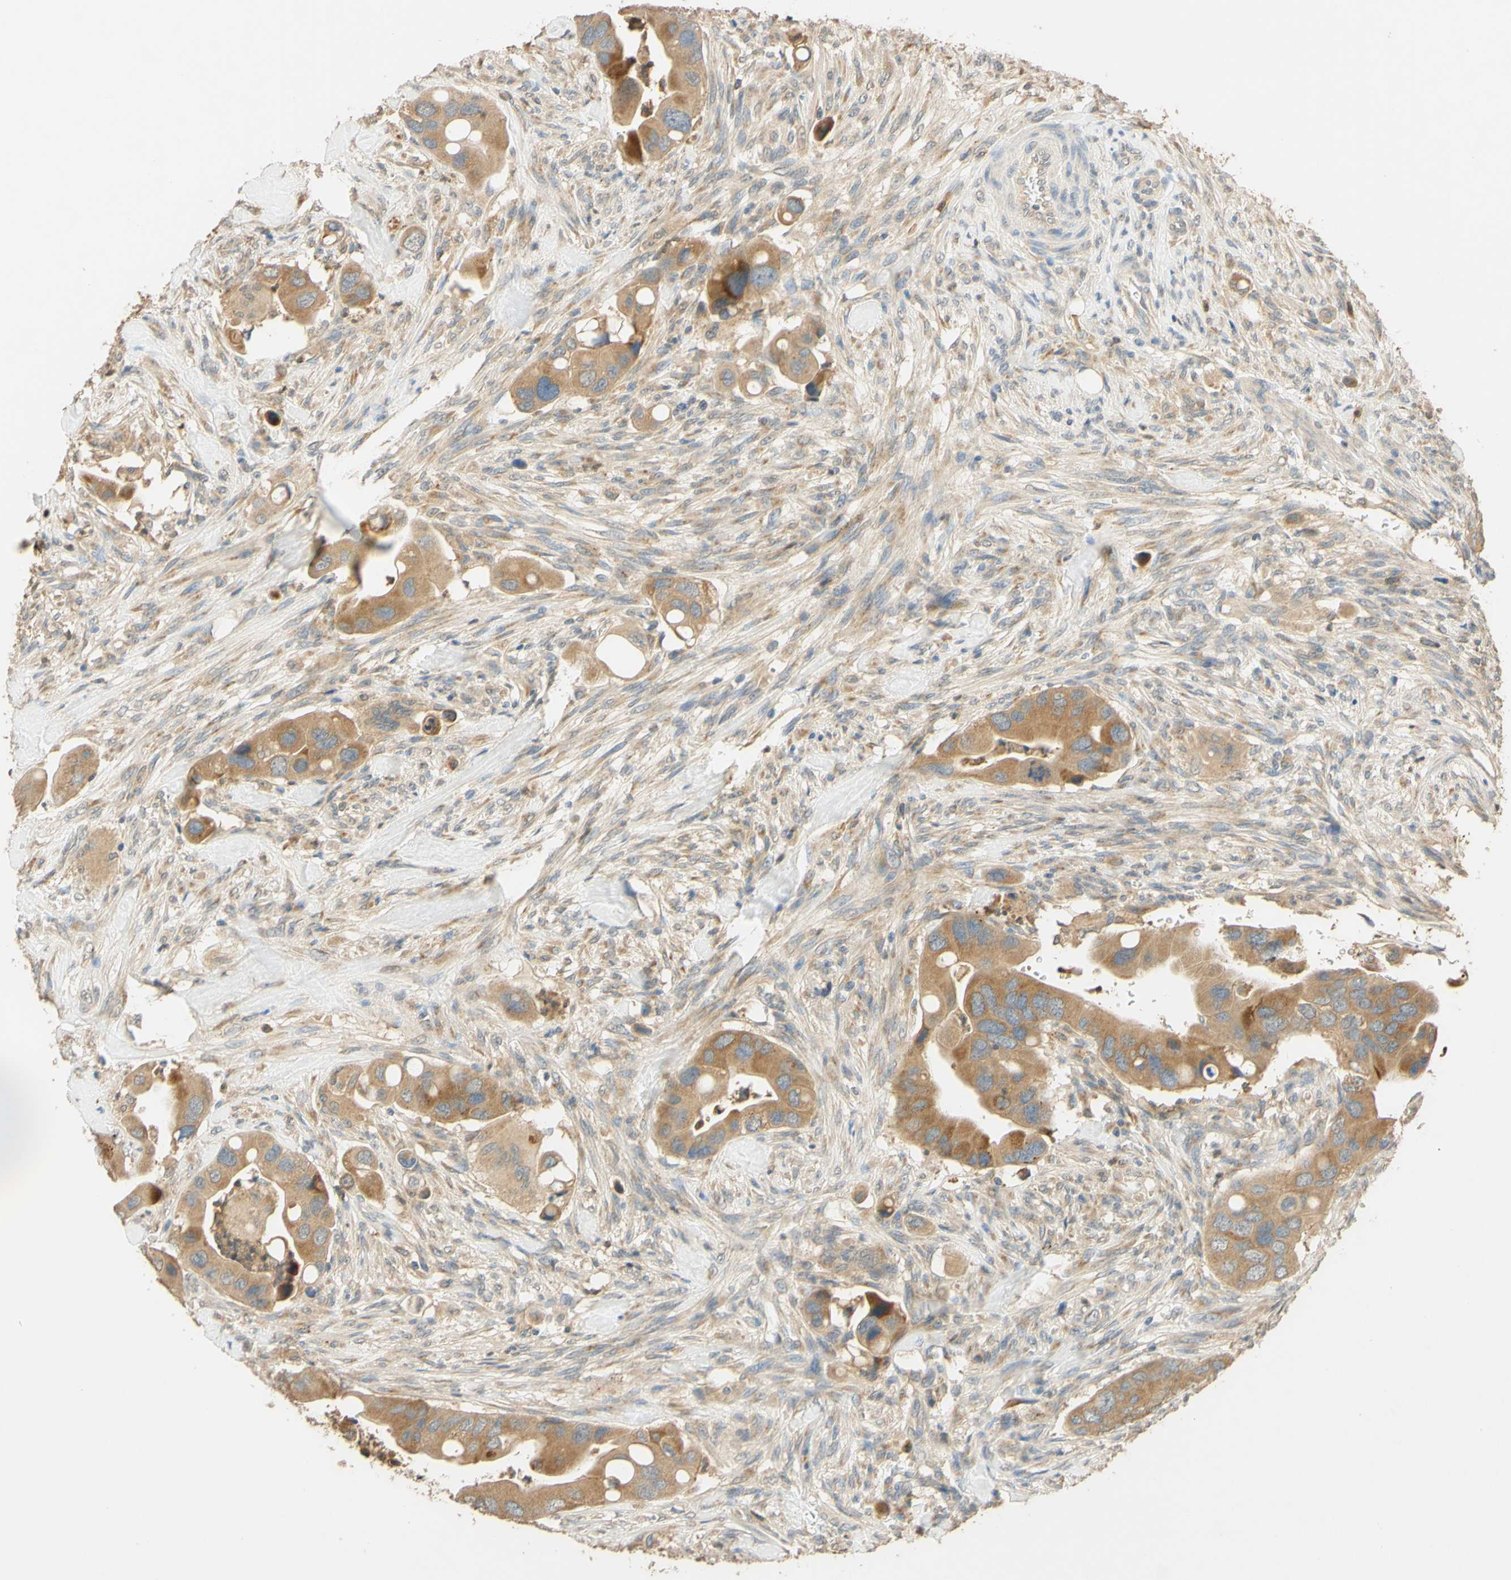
{"staining": {"intensity": "moderate", "quantity": ">75%", "location": "cytoplasmic/membranous"}, "tissue": "colorectal cancer", "cell_type": "Tumor cells", "image_type": "cancer", "snomed": [{"axis": "morphology", "description": "Adenocarcinoma, NOS"}, {"axis": "topography", "description": "Rectum"}], "caption": "The photomicrograph shows immunohistochemical staining of colorectal cancer (adenocarcinoma). There is moderate cytoplasmic/membranous positivity is seen in about >75% of tumor cells.", "gene": "ENTREP2", "patient": {"sex": "female", "age": 57}}